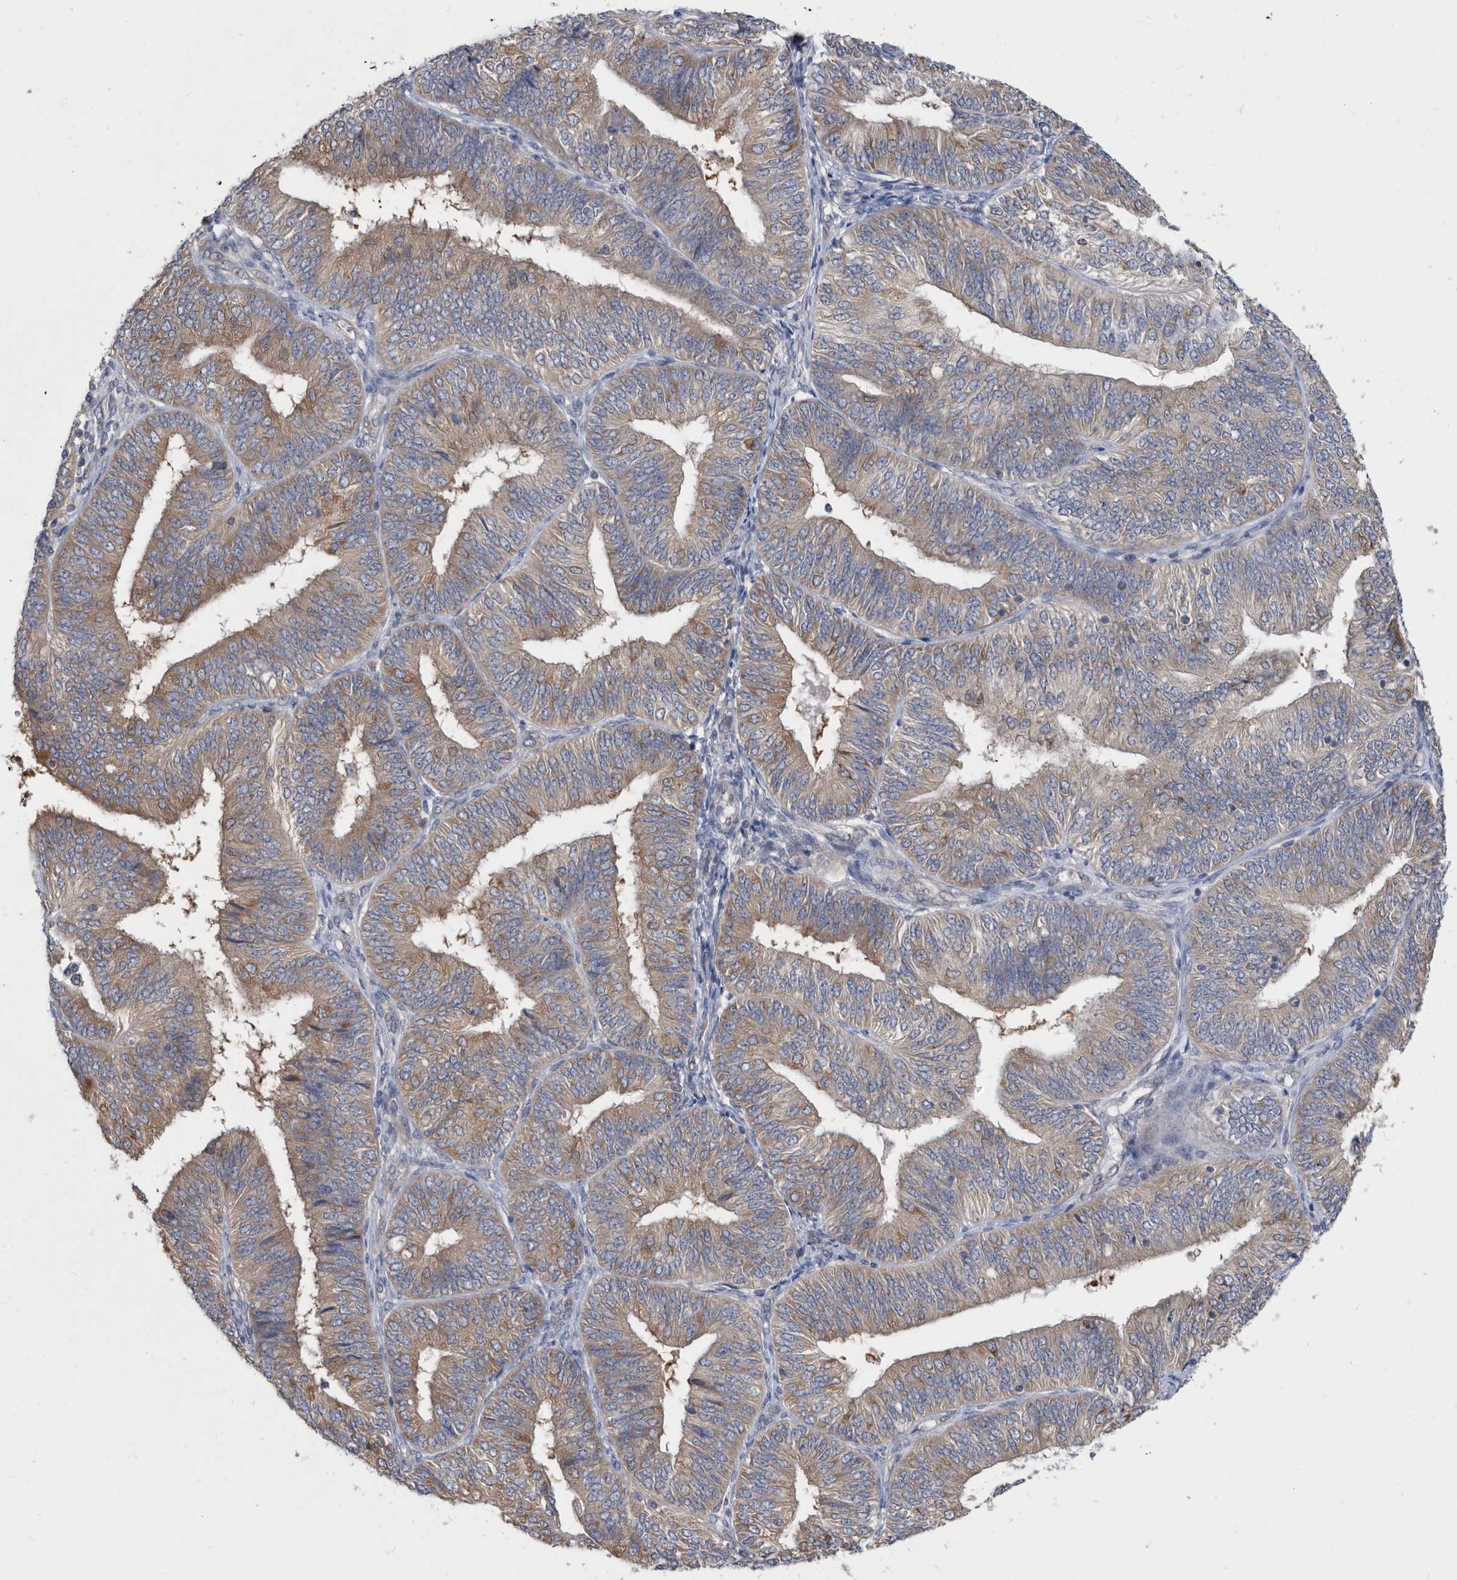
{"staining": {"intensity": "moderate", "quantity": ">75%", "location": "cytoplasmic/membranous"}, "tissue": "endometrial cancer", "cell_type": "Tumor cells", "image_type": "cancer", "snomed": [{"axis": "morphology", "description": "Adenocarcinoma, NOS"}, {"axis": "topography", "description": "Endometrium"}], "caption": "Immunohistochemistry histopathology image of neoplastic tissue: human endometrial adenocarcinoma stained using immunohistochemistry (IHC) demonstrates medium levels of moderate protein expression localized specifically in the cytoplasmic/membranous of tumor cells, appearing as a cytoplasmic/membranous brown color.", "gene": "CCT4", "patient": {"sex": "female", "age": 58}}